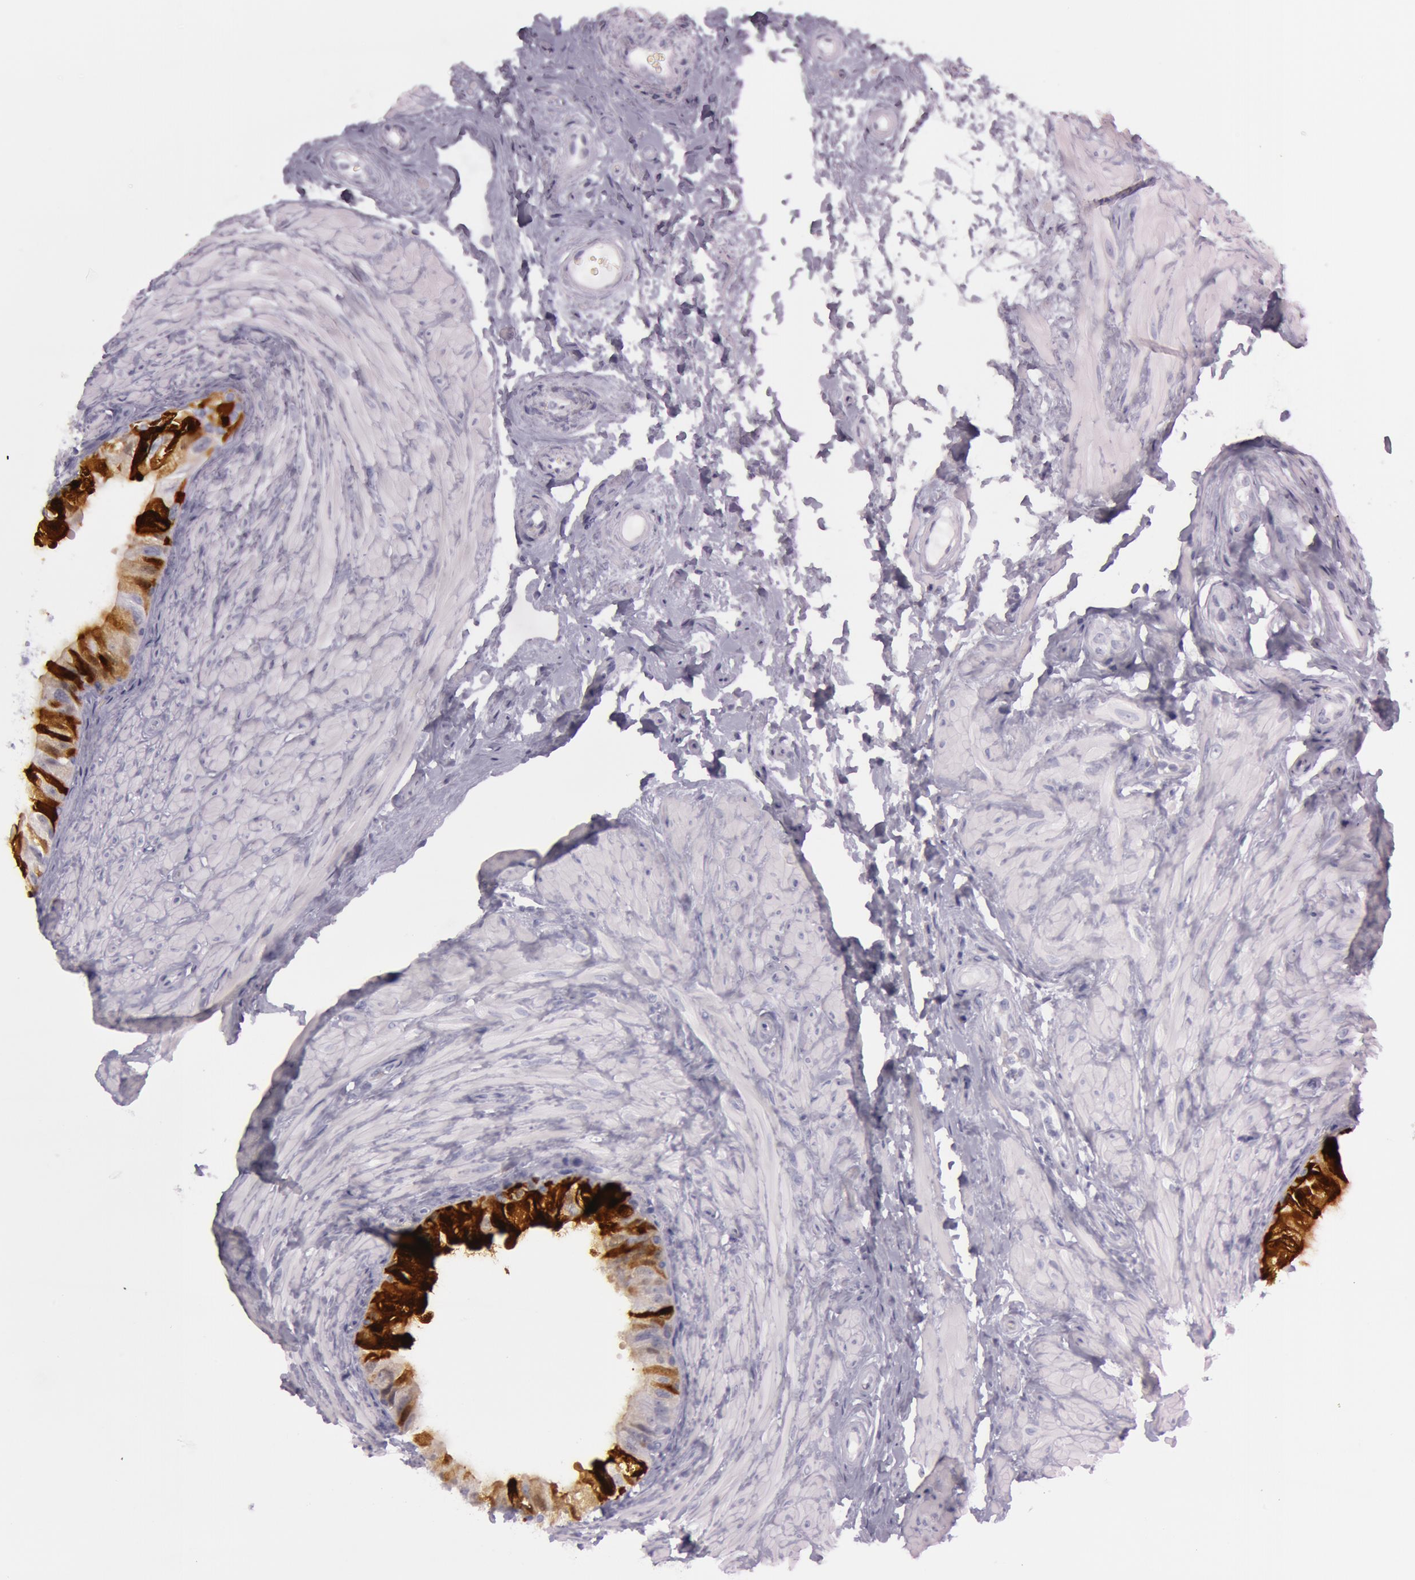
{"staining": {"intensity": "strong", "quantity": "25%-75%", "location": "cytoplasmic/membranous,nuclear"}, "tissue": "epididymis", "cell_type": "Glandular cells", "image_type": "normal", "snomed": [{"axis": "morphology", "description": "Normal tissue, NOS"}, {"axis": "topography", "description": "Epididymis"}], "caption": "The histopathology image reveals staining of normal epididymis, revealing strong cytoplasmic/membranous,nuclear protein staining (brown color) within glandular cells. (Stains: DAB (3,3'-diaminobenzidine) in brown, nuclei in blue, Microscopy: brightfield microscopy at high magnification).", "gene": "S100A7", "patient": {"sex": "male", "age": 68}}